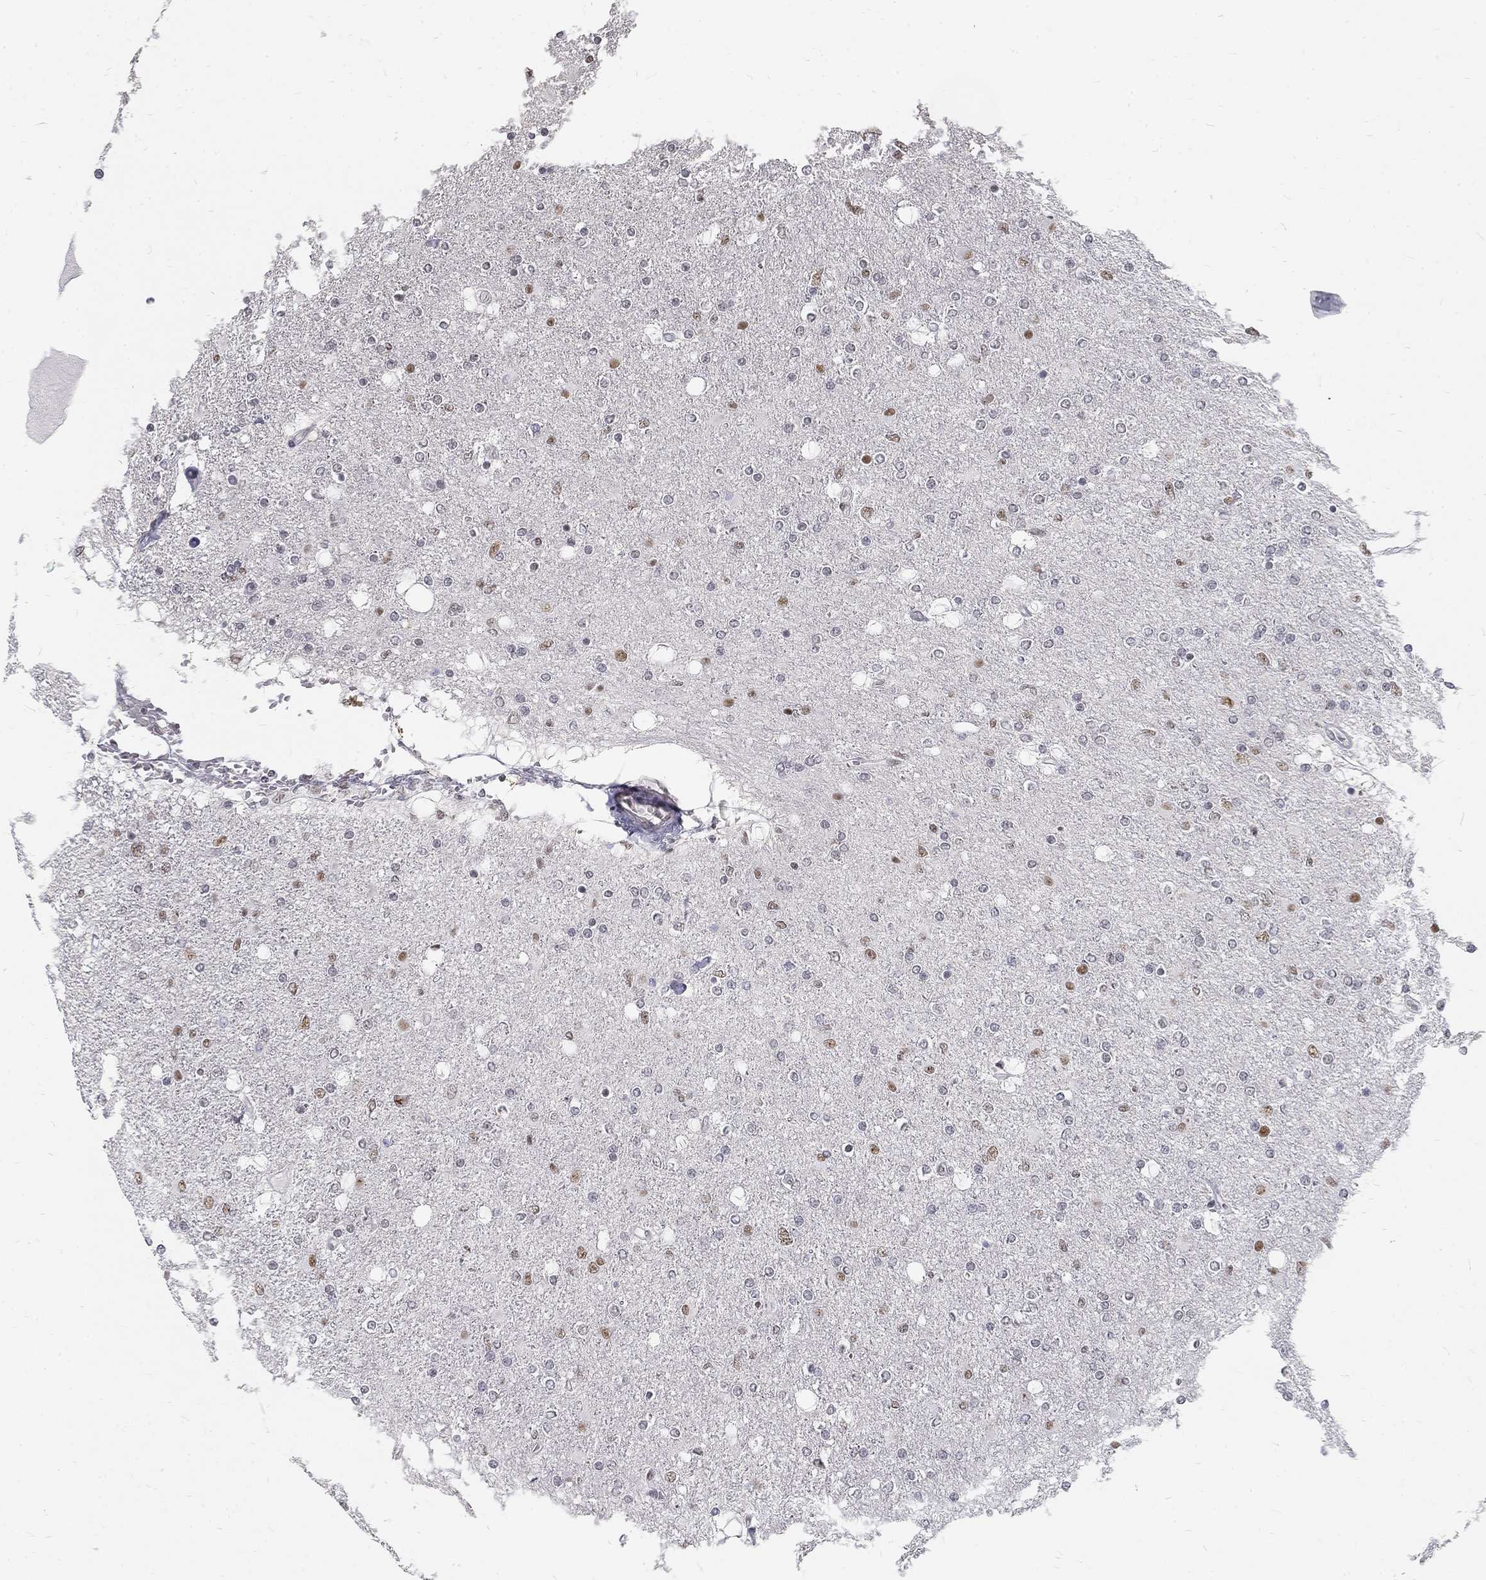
{"staining": {"intensity": "weak", "quantity": "<25%", "location": "nuclear"}, "tissue": "glioma", "cell_type": "Tumor cells", "image_type": "cancer", "snomed": [{"axis": "morphology", "description": "Glioma, malignant, High grade"}, {"axis": "topography", "description": "Cerebral cortex"}], "caption": "A high-resolution photomicrograph shows IHC staining of glioma, which exhibits no significant positivity in tumor cells.", "gene": "SNORC", "patient": {"sex": "male", "age": 70}}